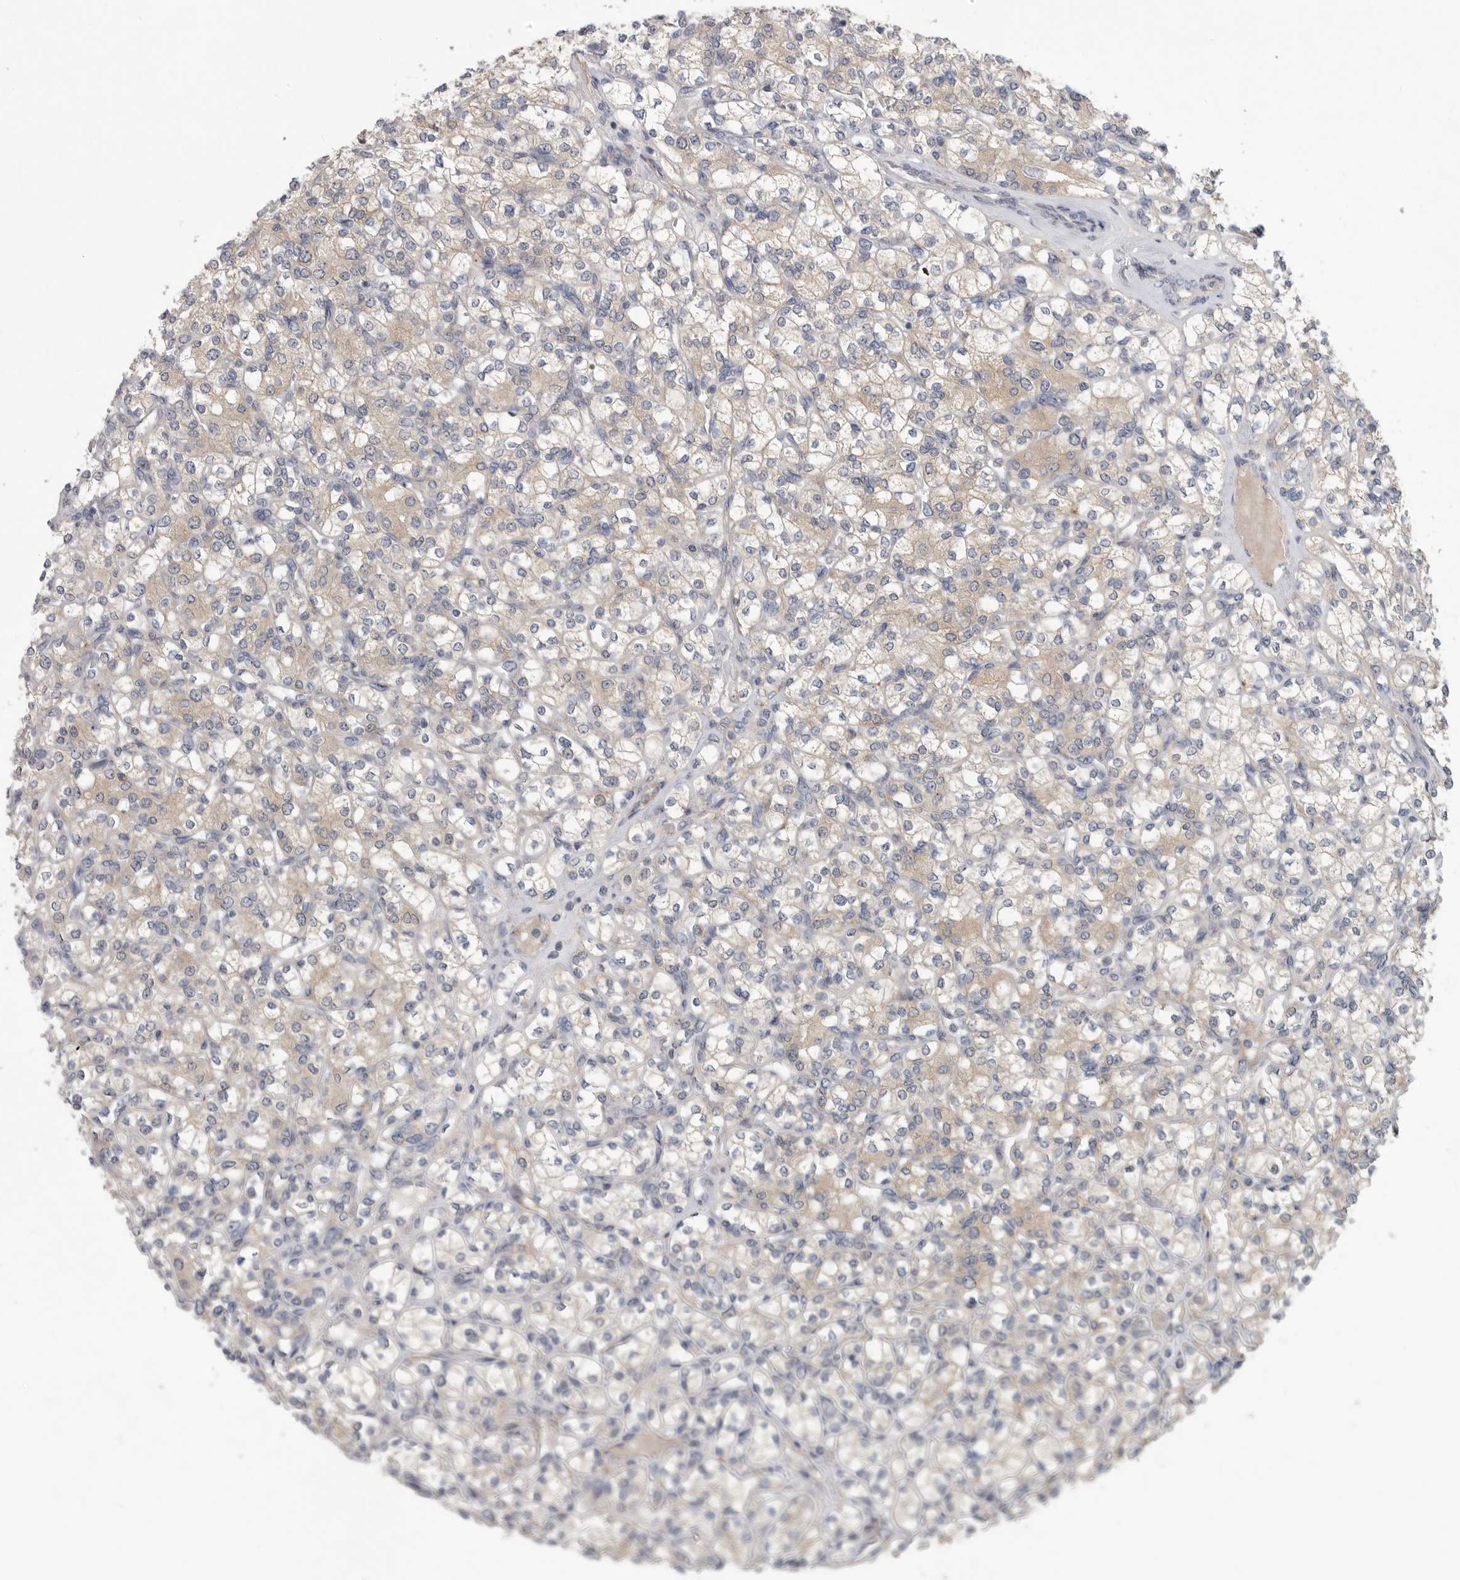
{"staining": {"intensity": "weak", "quantity": "<25%", "location": "cytoplasmic/membranous"}, "tissue": "renal cancer", "cell_type": "Tumor cells", "image_type": "cancer", "snomed": [{"axis": "morphology", "description": "Adenocarcinoma, NOS"}, {"axis": "topography", "description": "Kidney"}], "caption": "Renal cancer stained for a protein using immunohistochemistry displays no positivity tumor cells.", "gene": "FBXO43", "patient": {"sex": "male", "age": 77}}